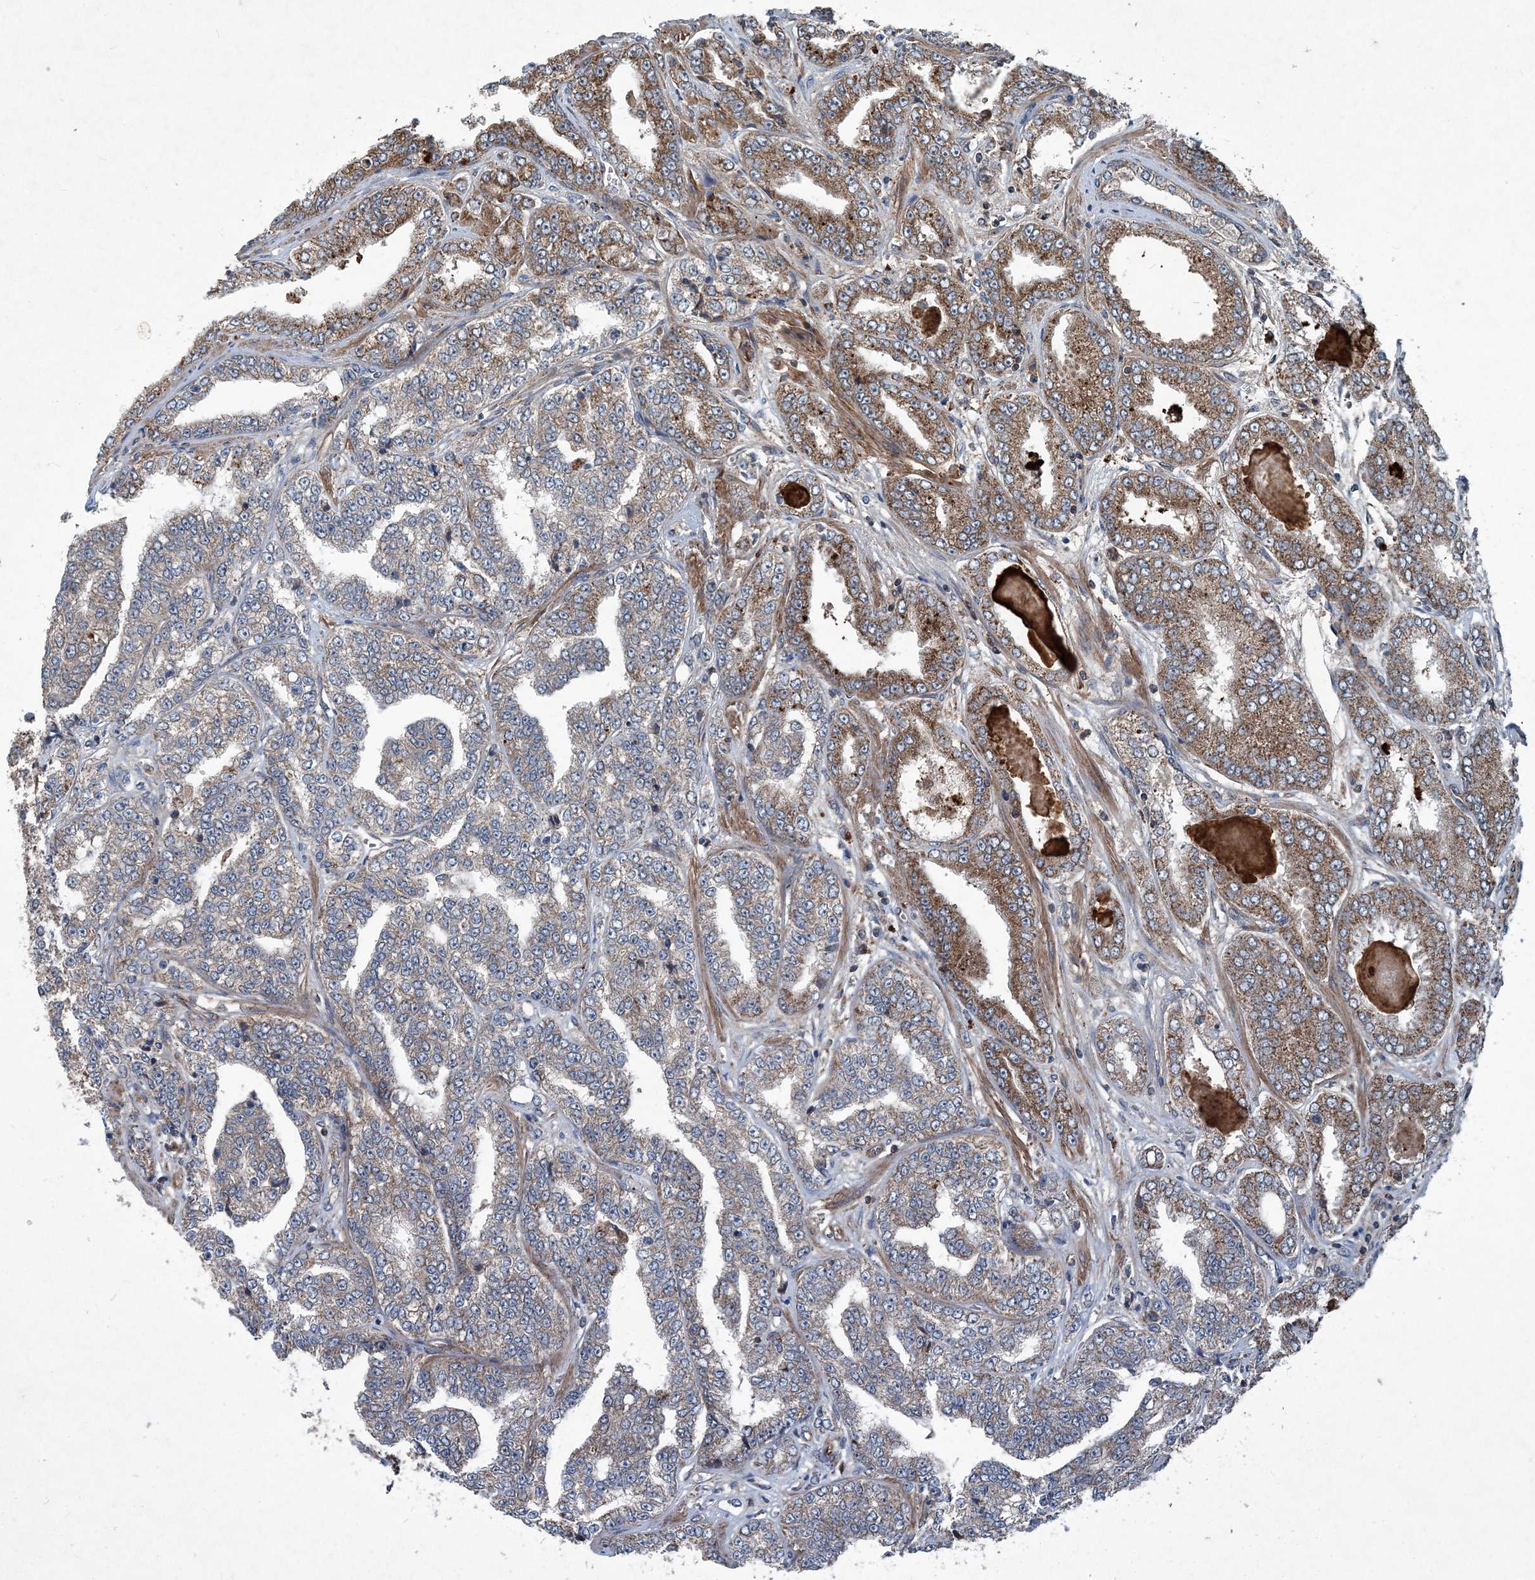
{"staining": {"intensity": "moderate", "quantity": "25%-75%", "location": "cytoplasmic/membranous"}, "tissue": "prostate cancer", "cell_type": "Tumor cells", "image_type": "cancer", "snomed": [{"axis": "morphology", "description": "Adenocarcinoma, High grade"}, {"axis": "topography", "description": "Prostate"}], "caption": "Immunohistochemistry staining of prostate cancer, which exhibits medium levels of moderate cytoplasmic/membranous staining in about 25%-75% of tumor cells indicating moderate cytoplasmic/membranous protein positivity. The staining was performed using DAB (brown) for protein detection and nuclei were counterstained in hematoxylin (blue).", "gene": "NDUFA2", "patient": {"sex": "male", "age": 71}}